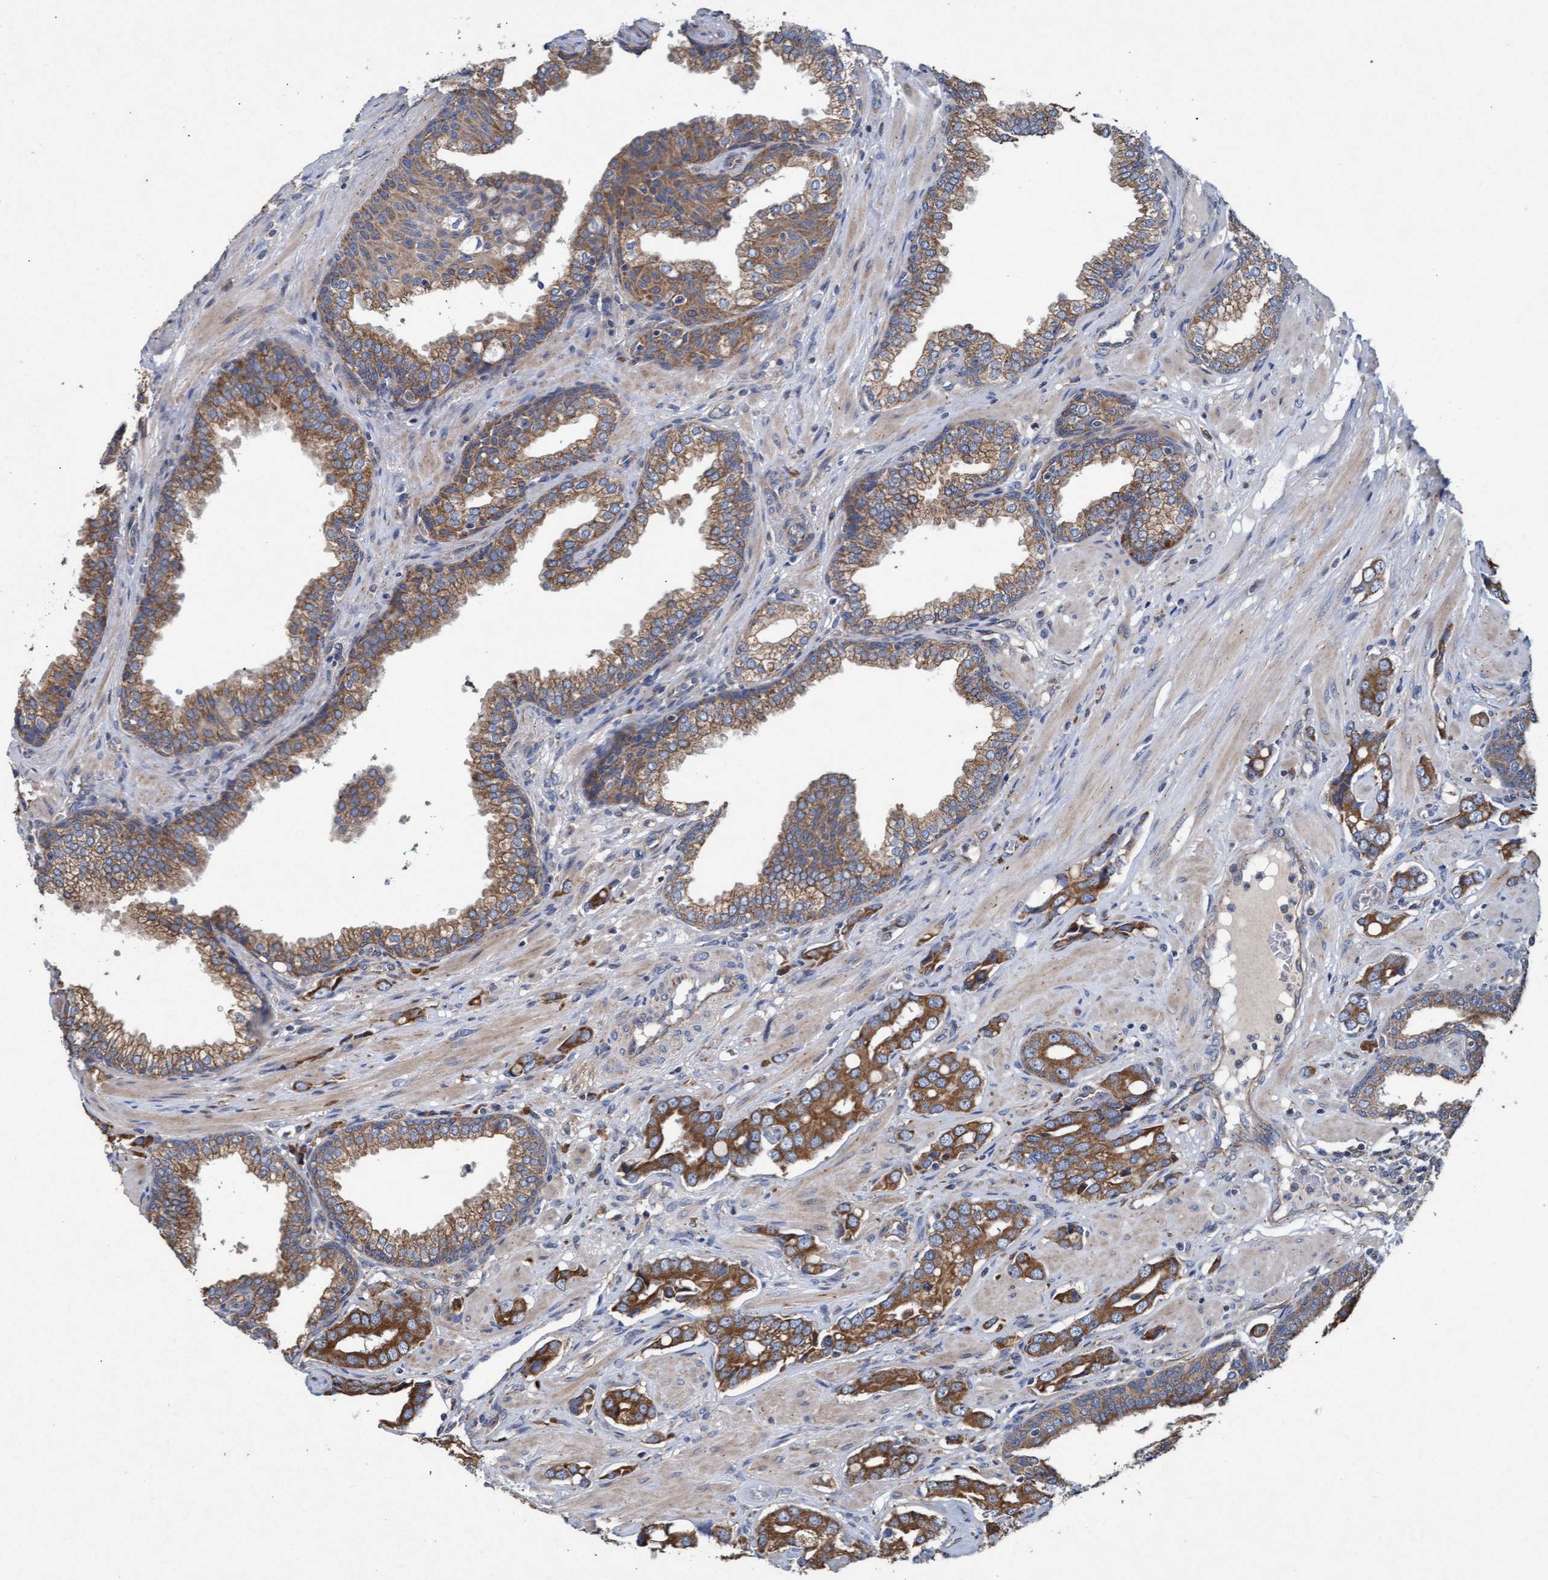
{"staining": {"intensity": "moderate", "quantity": ">75%", "location": "cytoplasmic/membranous"}, "tissue": "prostate cancer", "cell_type": "Tumor cells", "image_type": "cancer", "snomed": [{"axis": "morphology", "description": "Adenocarcinoma, High grade"}, {"axis": "topography", "description": "Prostate"}], "caption": "An immunohistochemistry (IHC) micrograph of neoplastic tissue is shown. Protein staining in brown highlights moderate cytoplasmic/membranous positivity in prostate cancer (high-grade adenocarcinoma) within tumor cells.", "gene": "MRPL38", "patient": {"sex": "male", "age": 52}}